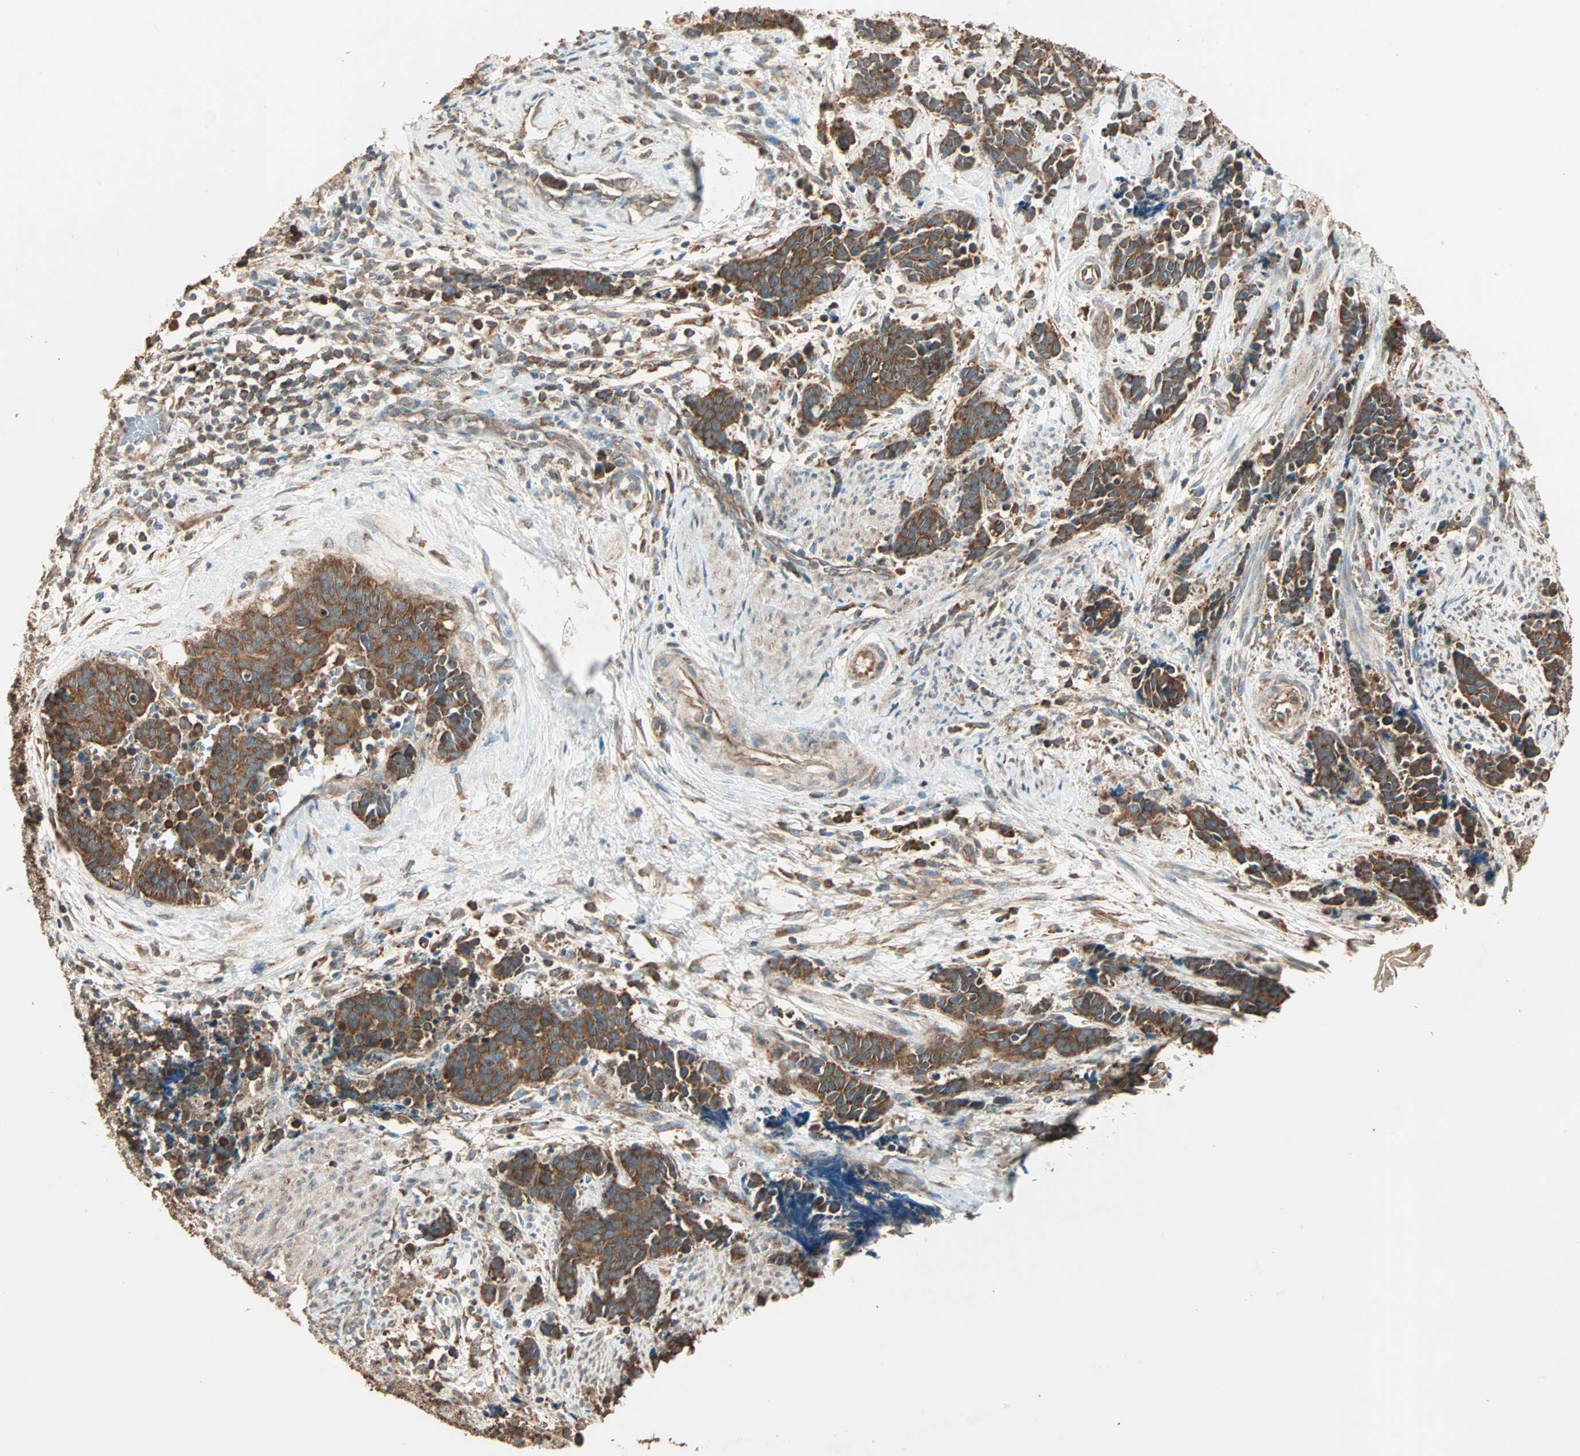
{"staining": {"intensity": "strong", "quantity": ">75%", "location": "cytoplasmic/membranous"}, "tissue": "cervical cancer", "cell_type": "Tumor cells", "image_type": "cancer", "snomed": [{"axis": "morphology", "description": "Squamous cell carcinoma, NOS"}, {"axis": "topography", "description": "Cervix"}], "caption": "Immunohistochemical staining of human cervical cancer (squamous cell carcinoma) demonstrates strong cytoplasmic/membranous protein expression in about >75% of tumor cells.", "gene": "EIF4G2", "patient": {"sex": "female", "age": 35}}